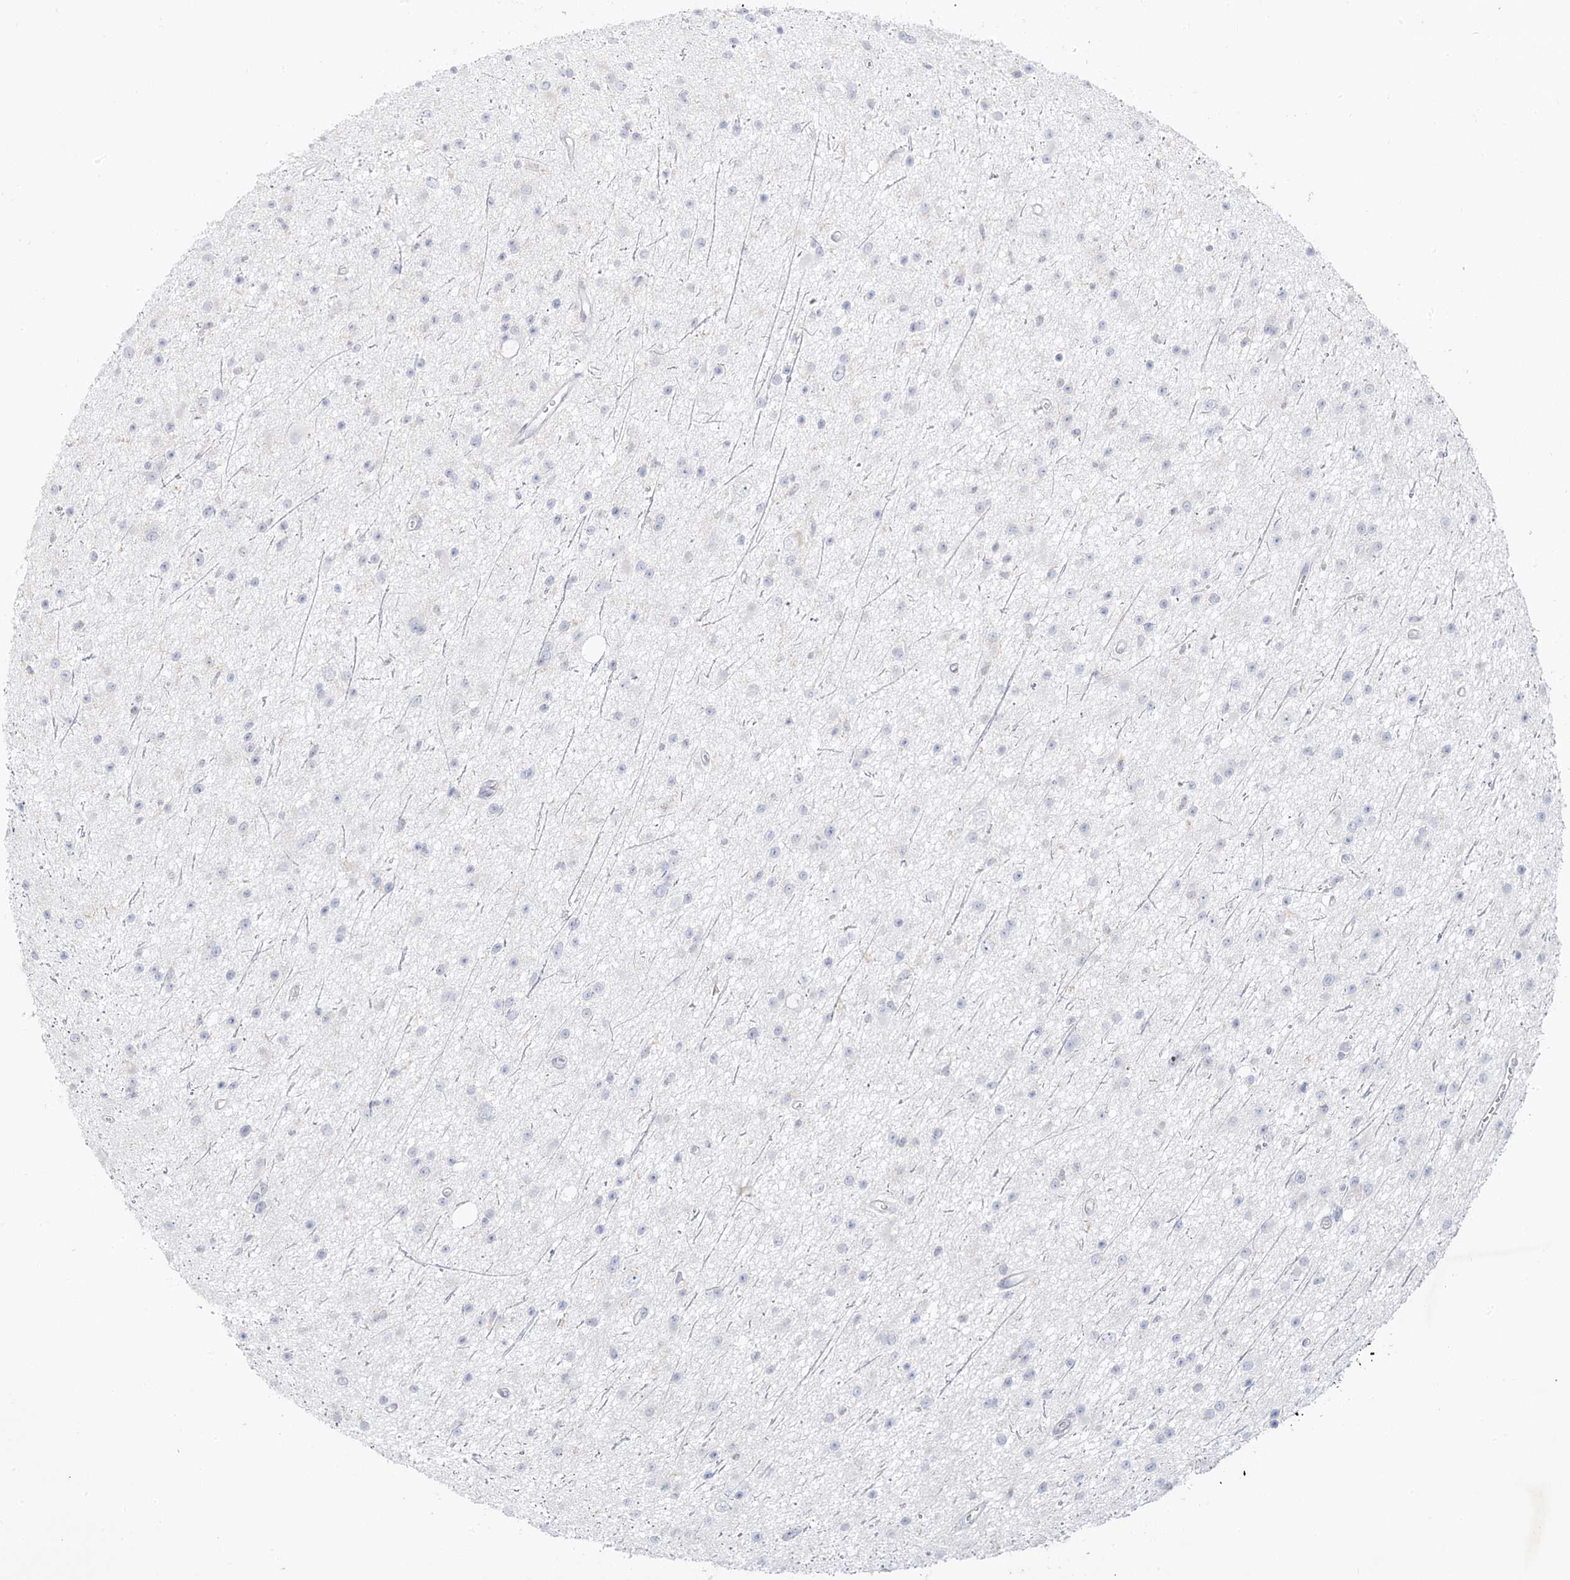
{"staining": {"intensity": "negative", "quantity": "none", "location": "none"}, "tissue": "glioma", "cell_type": "Tumor cells", "image_type": "cancer", "snomed": [{"axis": "morphology", "description": "Glioma, malignant, Low grade"}, {"axis": "topography", "description": "Cerebral cortex"}], "caption": "This is an IHC photomicrograph of glioma. There is no expression in tumor cells.", "gene": "TRANK1", "patient": {"sex": "female", "age": 39}}